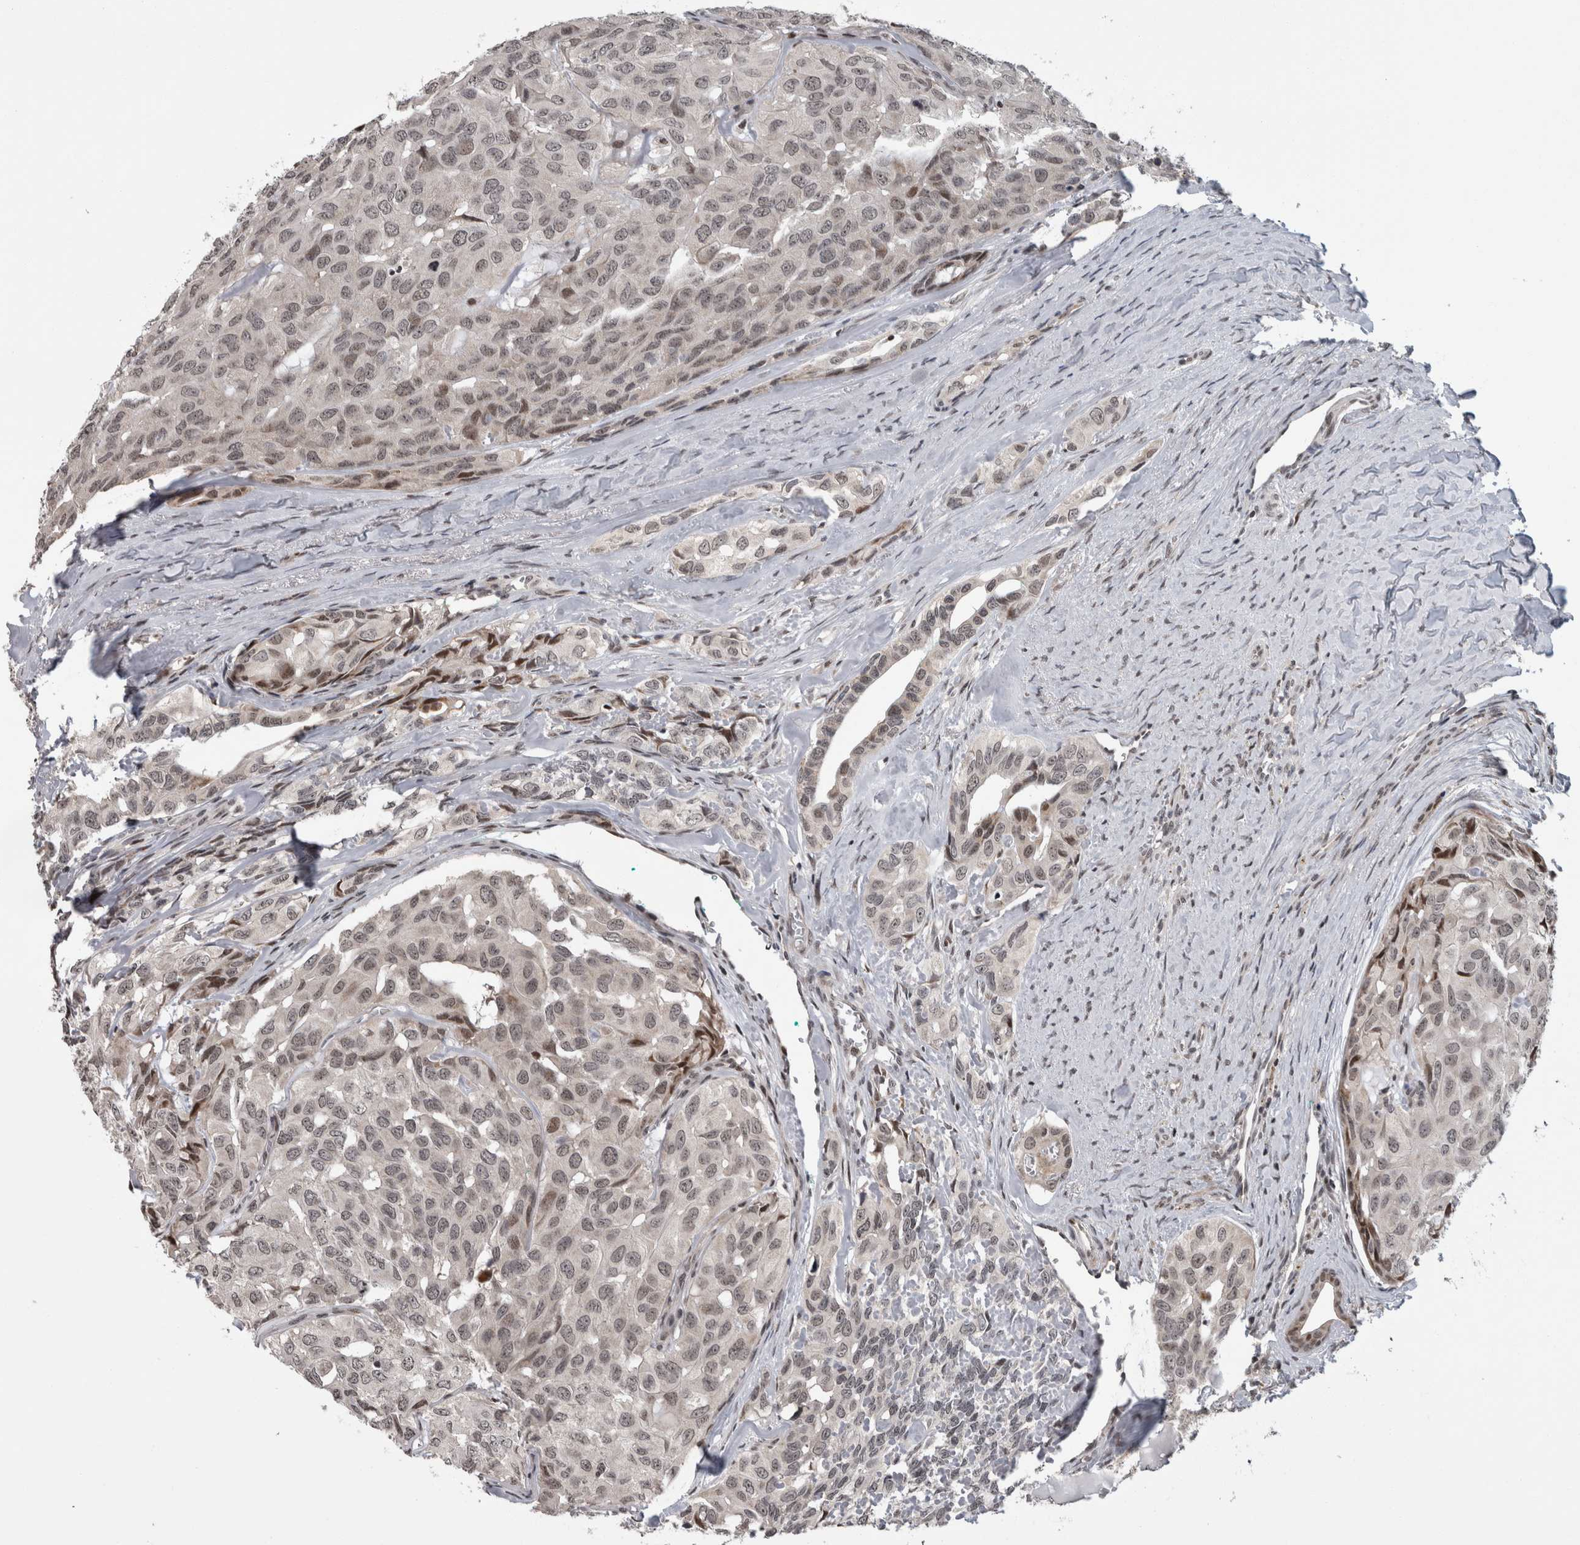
{"staining": {"intensity": "moderate", "quantity": "<25%", "location": "nuclear"}, "tissue": "head and neck cancer", "cell_type": "Tumor cells", "image_type": "cancer", "snomed": [{"axis": "morphology", "description": "Adenocarcinoma, NOS"}, {"axis": "topography", "description": "Salivary gland, NOS"}, {"axis": "topography", "description": "Head-Neck"}], "caption": "IHC histopathology image of neoplastic tissue: head and neck adenocarcinoma stained using IHC shows low levels of moderate protein expression localized specifically in the nuclear of tumor cells, appearing as a nuclear brown color.", "gene": "ZBTB11", "patient": {"sex": "female", "age": 76}}